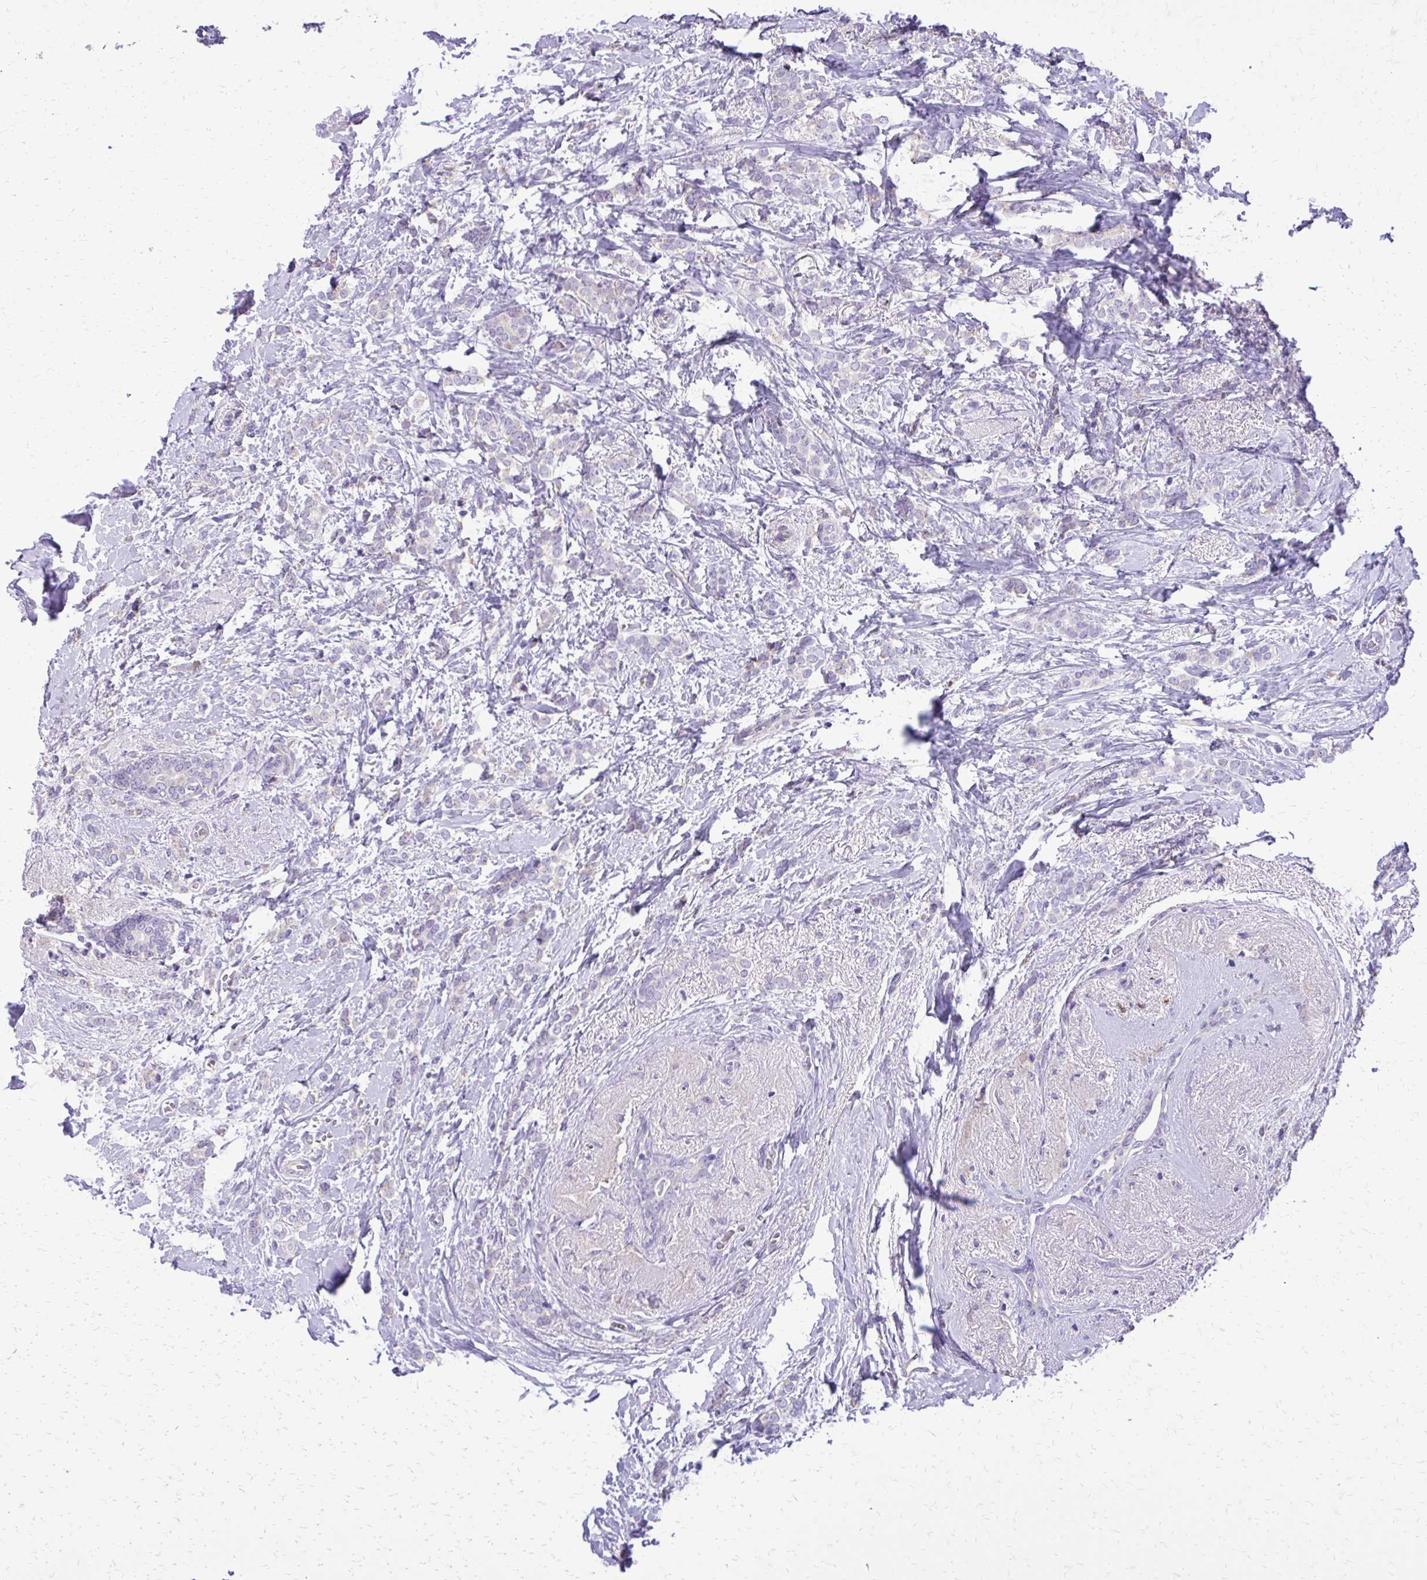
{"staining": {"intensity": "negative", "quantity": "none", "location": "none"}, "tissue": "breast cancer", "cell_type": "Tumor cells", "image_type": "cancer", "snomed": [{"axis": "morphology", "description": "Normal tissue, NOS"}, {"axis": "morphology", "description": "Duct carcinoma"}, {"axis": "topography", "description": "Breast"}], "caption": "There is no significant staining in tumor cells of infiltrating ductal carcinoma (breast). (DAB (3,3'-diaminobenzidine) IHC with hematoxylin counter stain).", "gene": "CAT", "patient": {"sex": "female", "age": 77}}